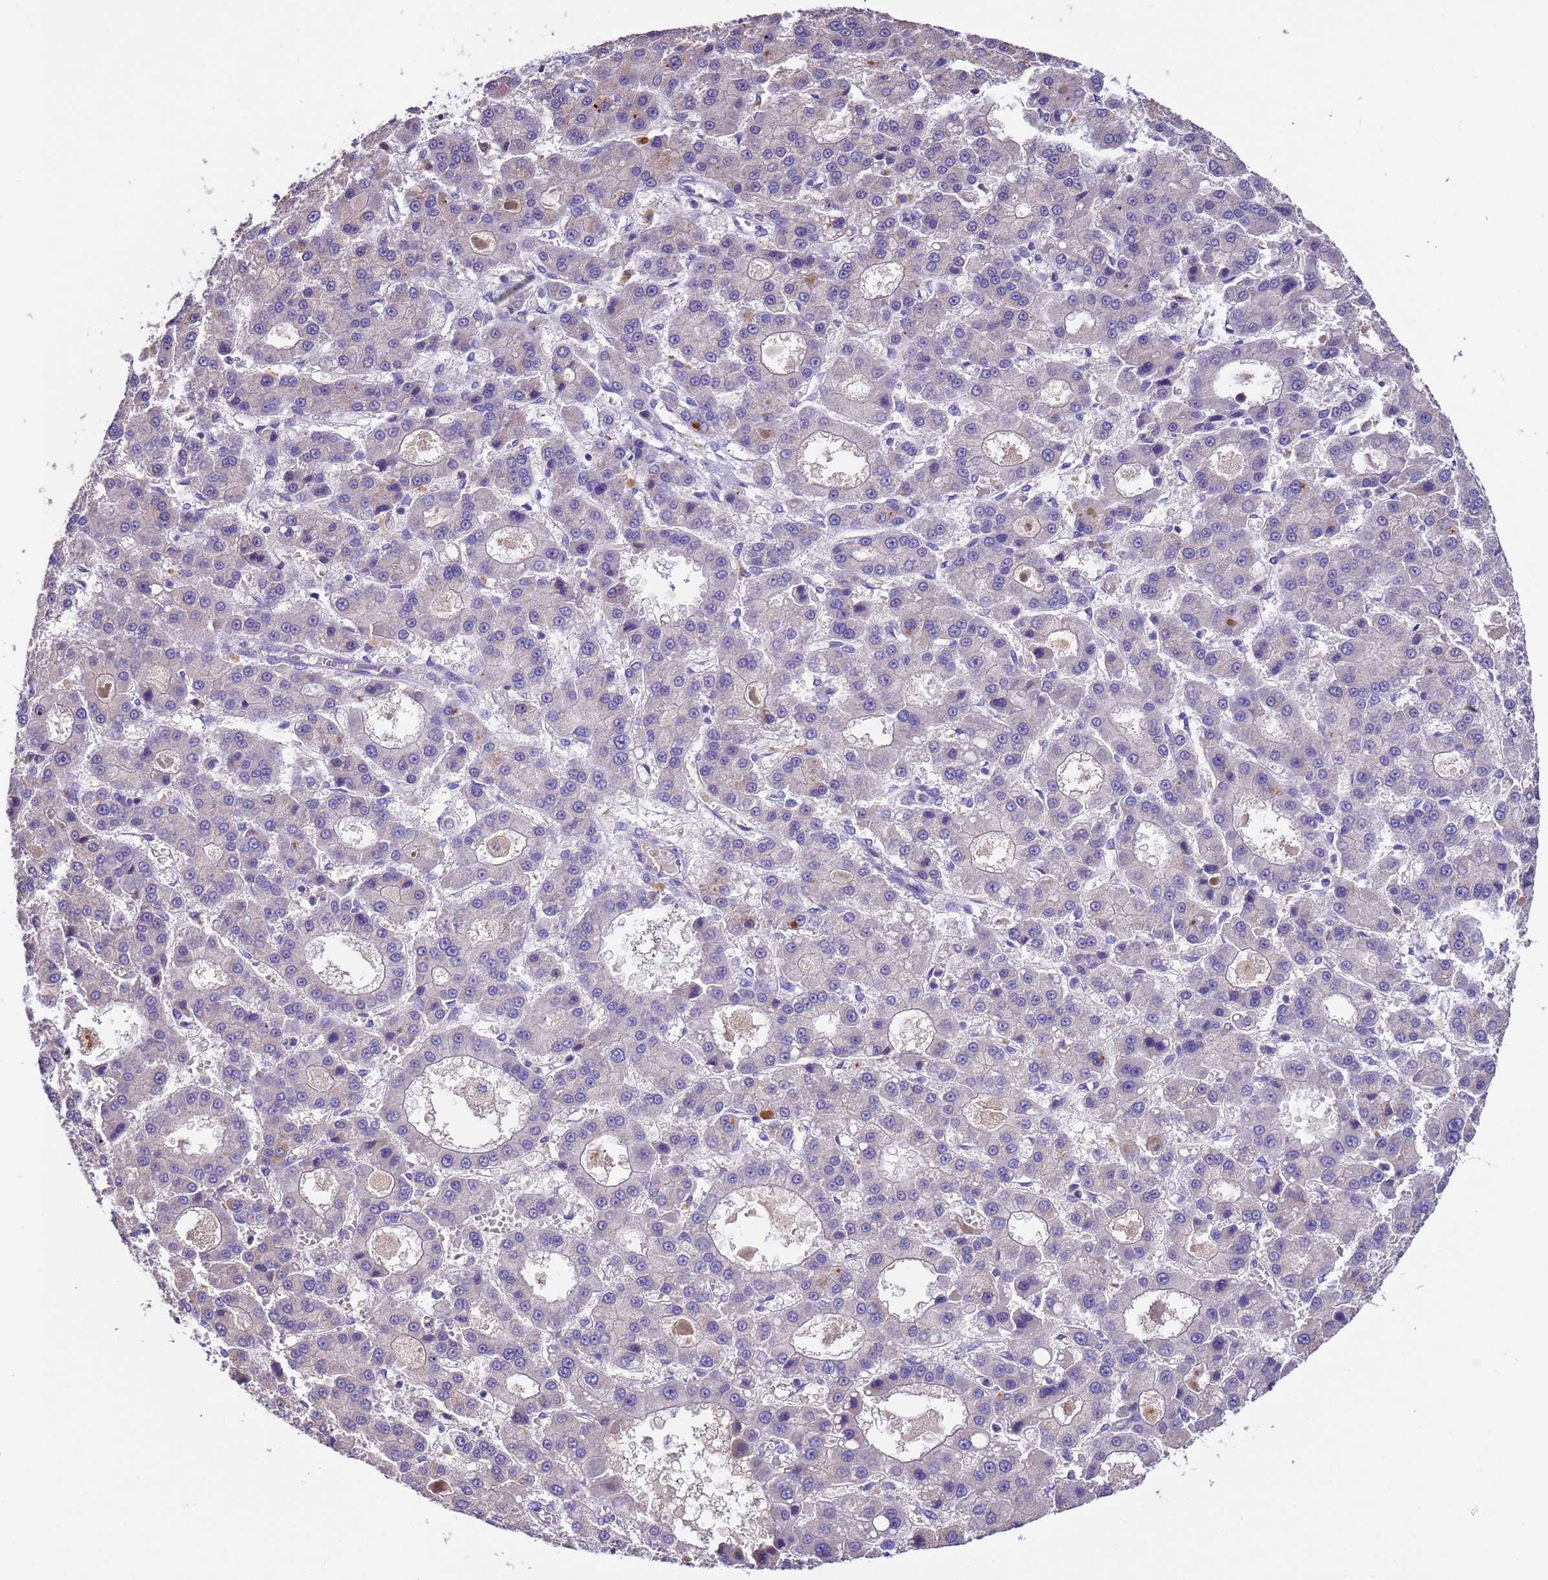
{"staining": {"intensity": "negative", "quantity": "none", "location": "none"}, "tissue": "liver cancer", "cell_type": "Tumor cells", "image_type": "cancer", "snomed": [{"axis": "morphology", "description": "Carcinoma, Hepatocellular, NOS"}, {"axis": "topography", "description": "Liver"}], "caption": "This micrograph is of liver hepatocellular carcinoma stained with immunohistochemistry to label a protein in brown with the nuclei are counter-stained blue. There is no positivity in tumor cells.", "gene": "SLC24A3", "patient": {"sex": "male", "age": 70}}